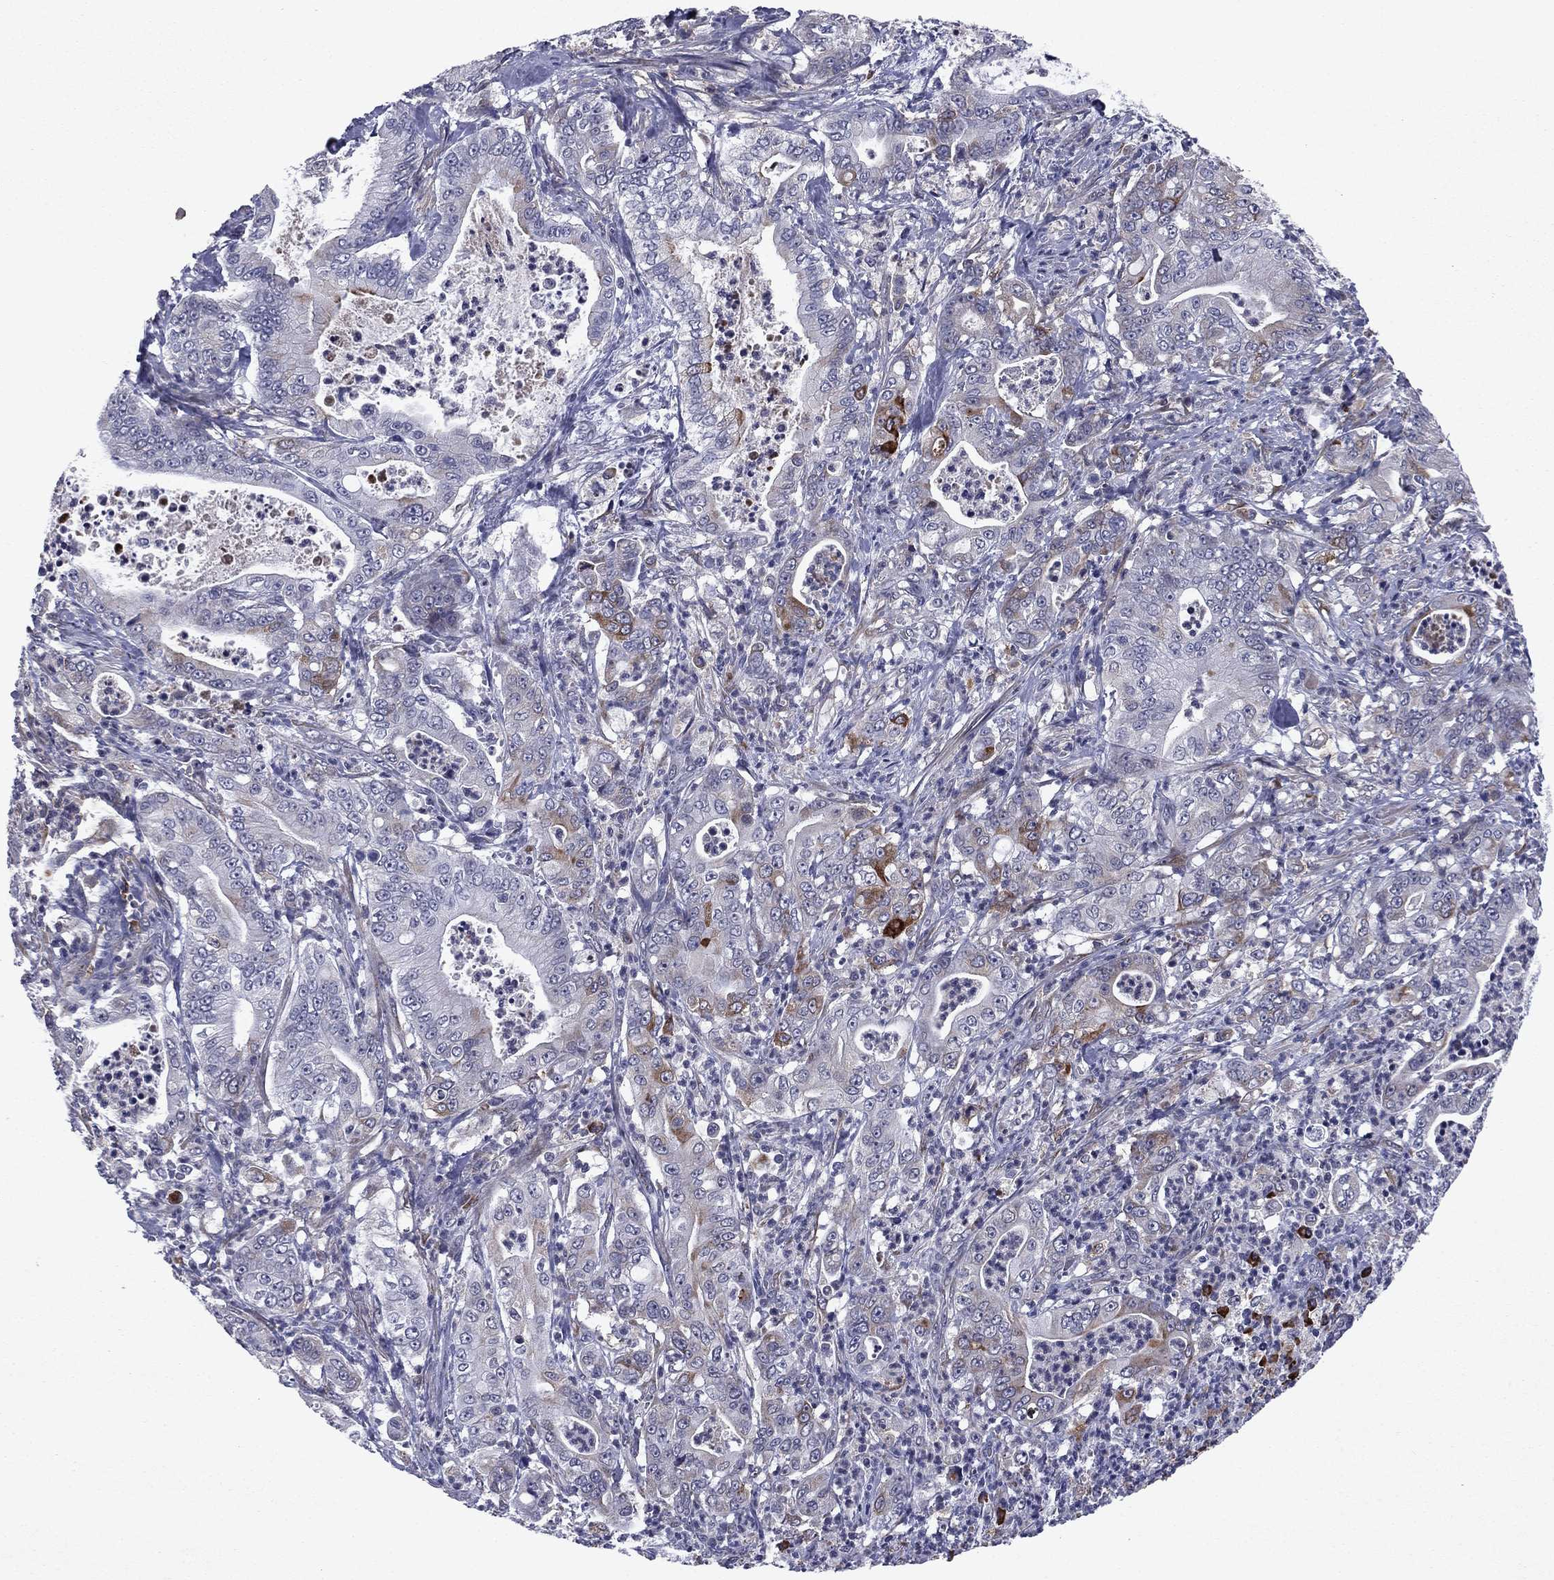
{"staining": {"intensity": "moderate", "quantity": "<25%", "location": "cytoplasmic/membranous"}, "tissue": "pancreatic cancer", "cell_type": "Tumor cells", "image_type": "cancer", "snomed": [{"axis": "morphology", "description": "Adenocarcinoma, NOS"}, {"axis": "topography", "description": "Pancreas"}], "caption": "Pancreatic cancer stained for a protein (brown) reveals moderate cytoplasmic/membranous positive staining in approximately <25% of tumor cells.", "gene": "ECM1", "patient": {"sex": "male", "age": 71}}